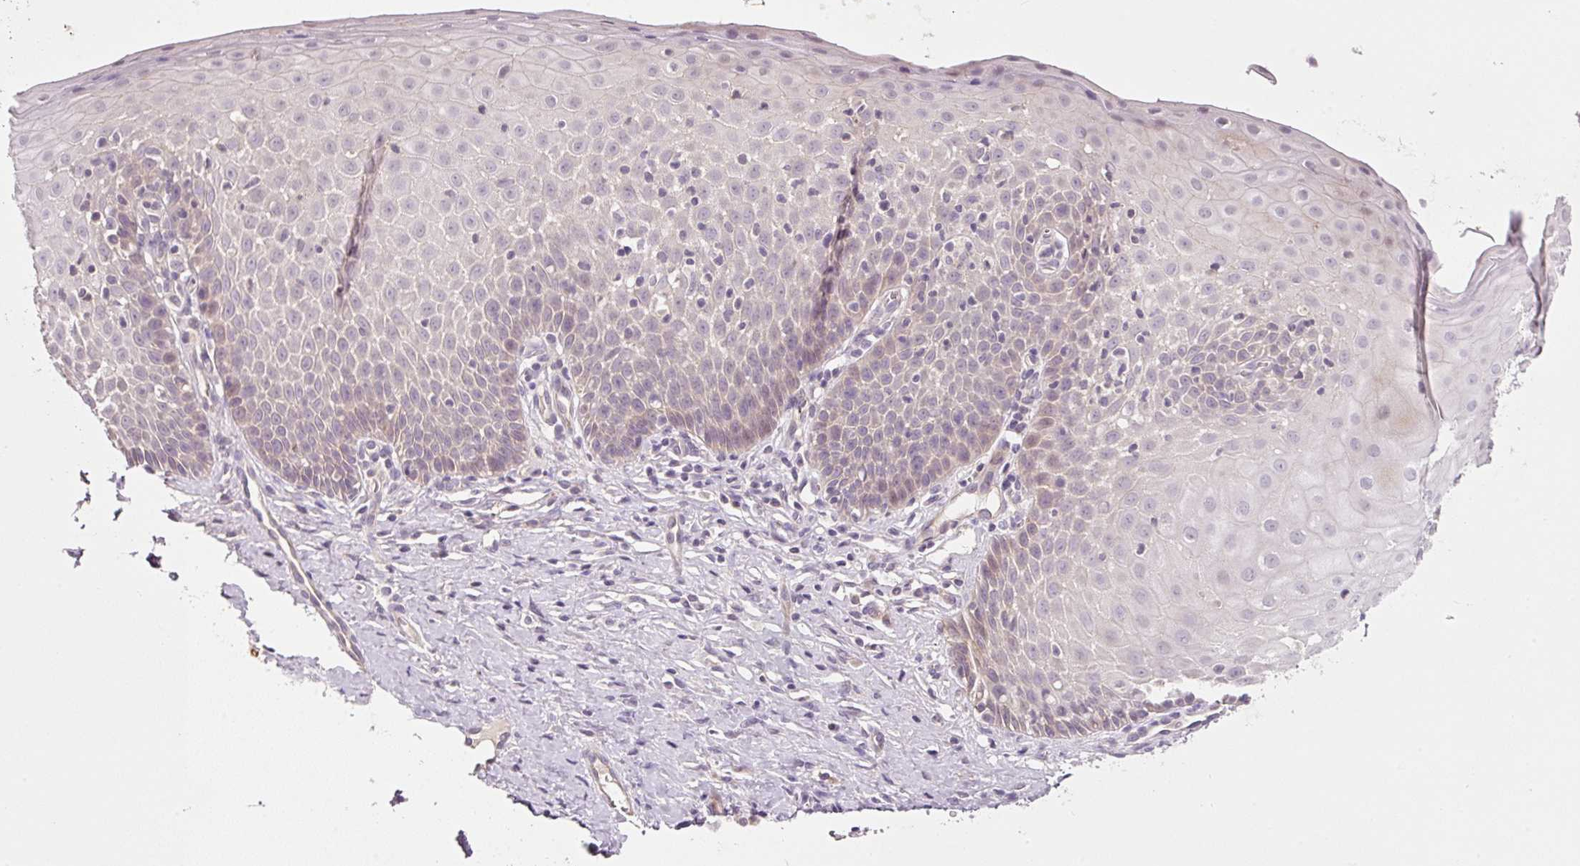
{"staining": {"intensity": "negative", "quantity": "none", "location": "none"}, "tissue": "cervix", "cell_type": "Glandular cells", "image_type": "normal", "snomed": [{"axis": "morphology", "description": "Normal tissue, NOS"}, {"axis": "topography", "description": "Cervix"}], "caption": "The micrograph shows no staining of glandular cells in unremarkable cervix.", "gene": "TIRAP", "patient": {"sex": "female", "age": 36}}